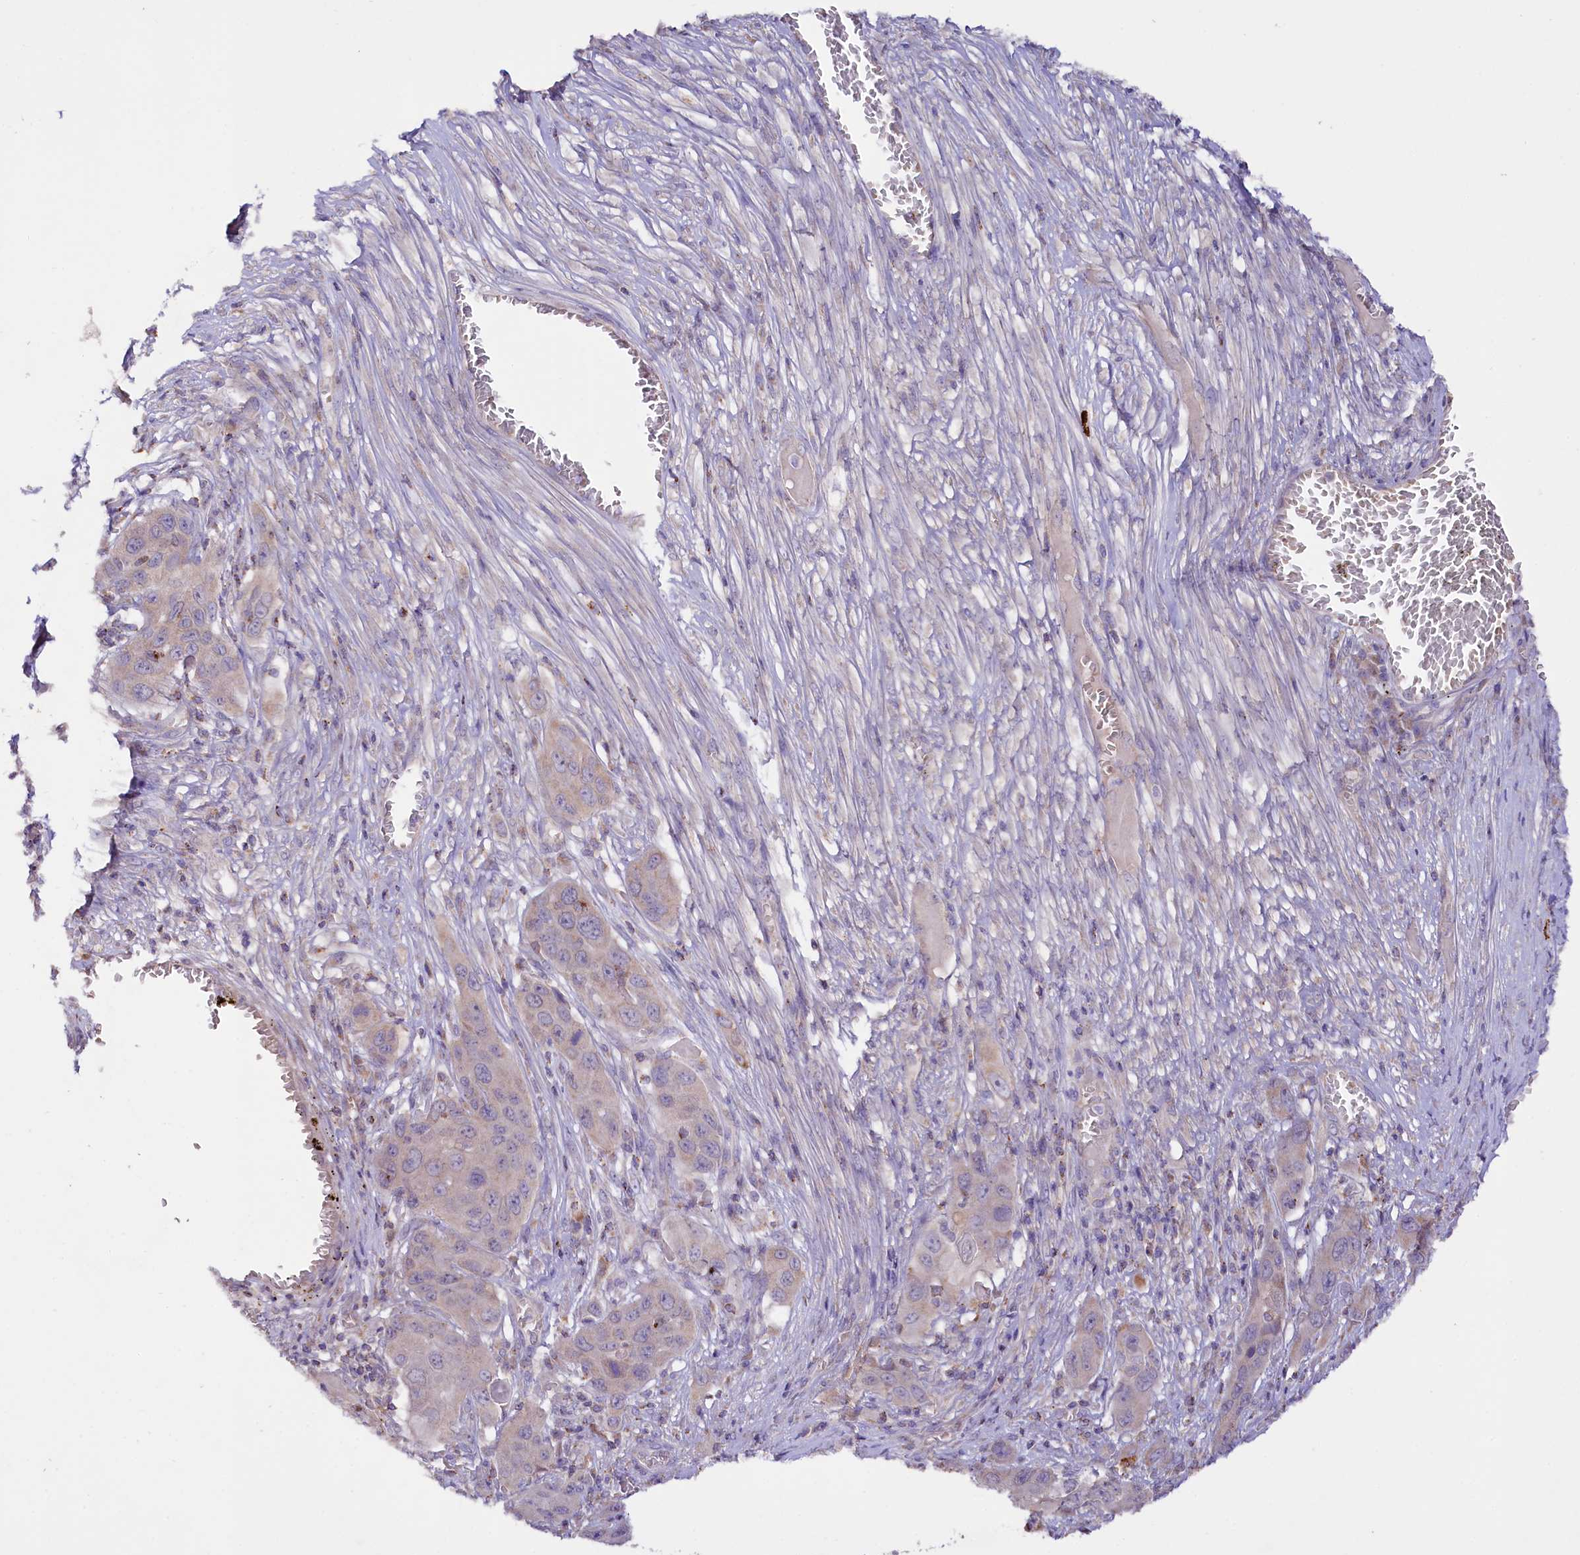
{"staining": {"intensity": "negative", "quantity": "none", "location": "none"}, "tissue": "skin cancer", "cell_type": "Tumor cells", "image_type": "cancer", "snomed": [{"axis": "morphology", "description": "Squamous cell carcinoma, NOS"}, {"axis": "topography", "description": "Skin"}], "caption": "A micrograph of human skin cancer is negative for staining in tumor cells.", "gene": "ZNF45", "patient": {"sex": "male", "age": 55}}